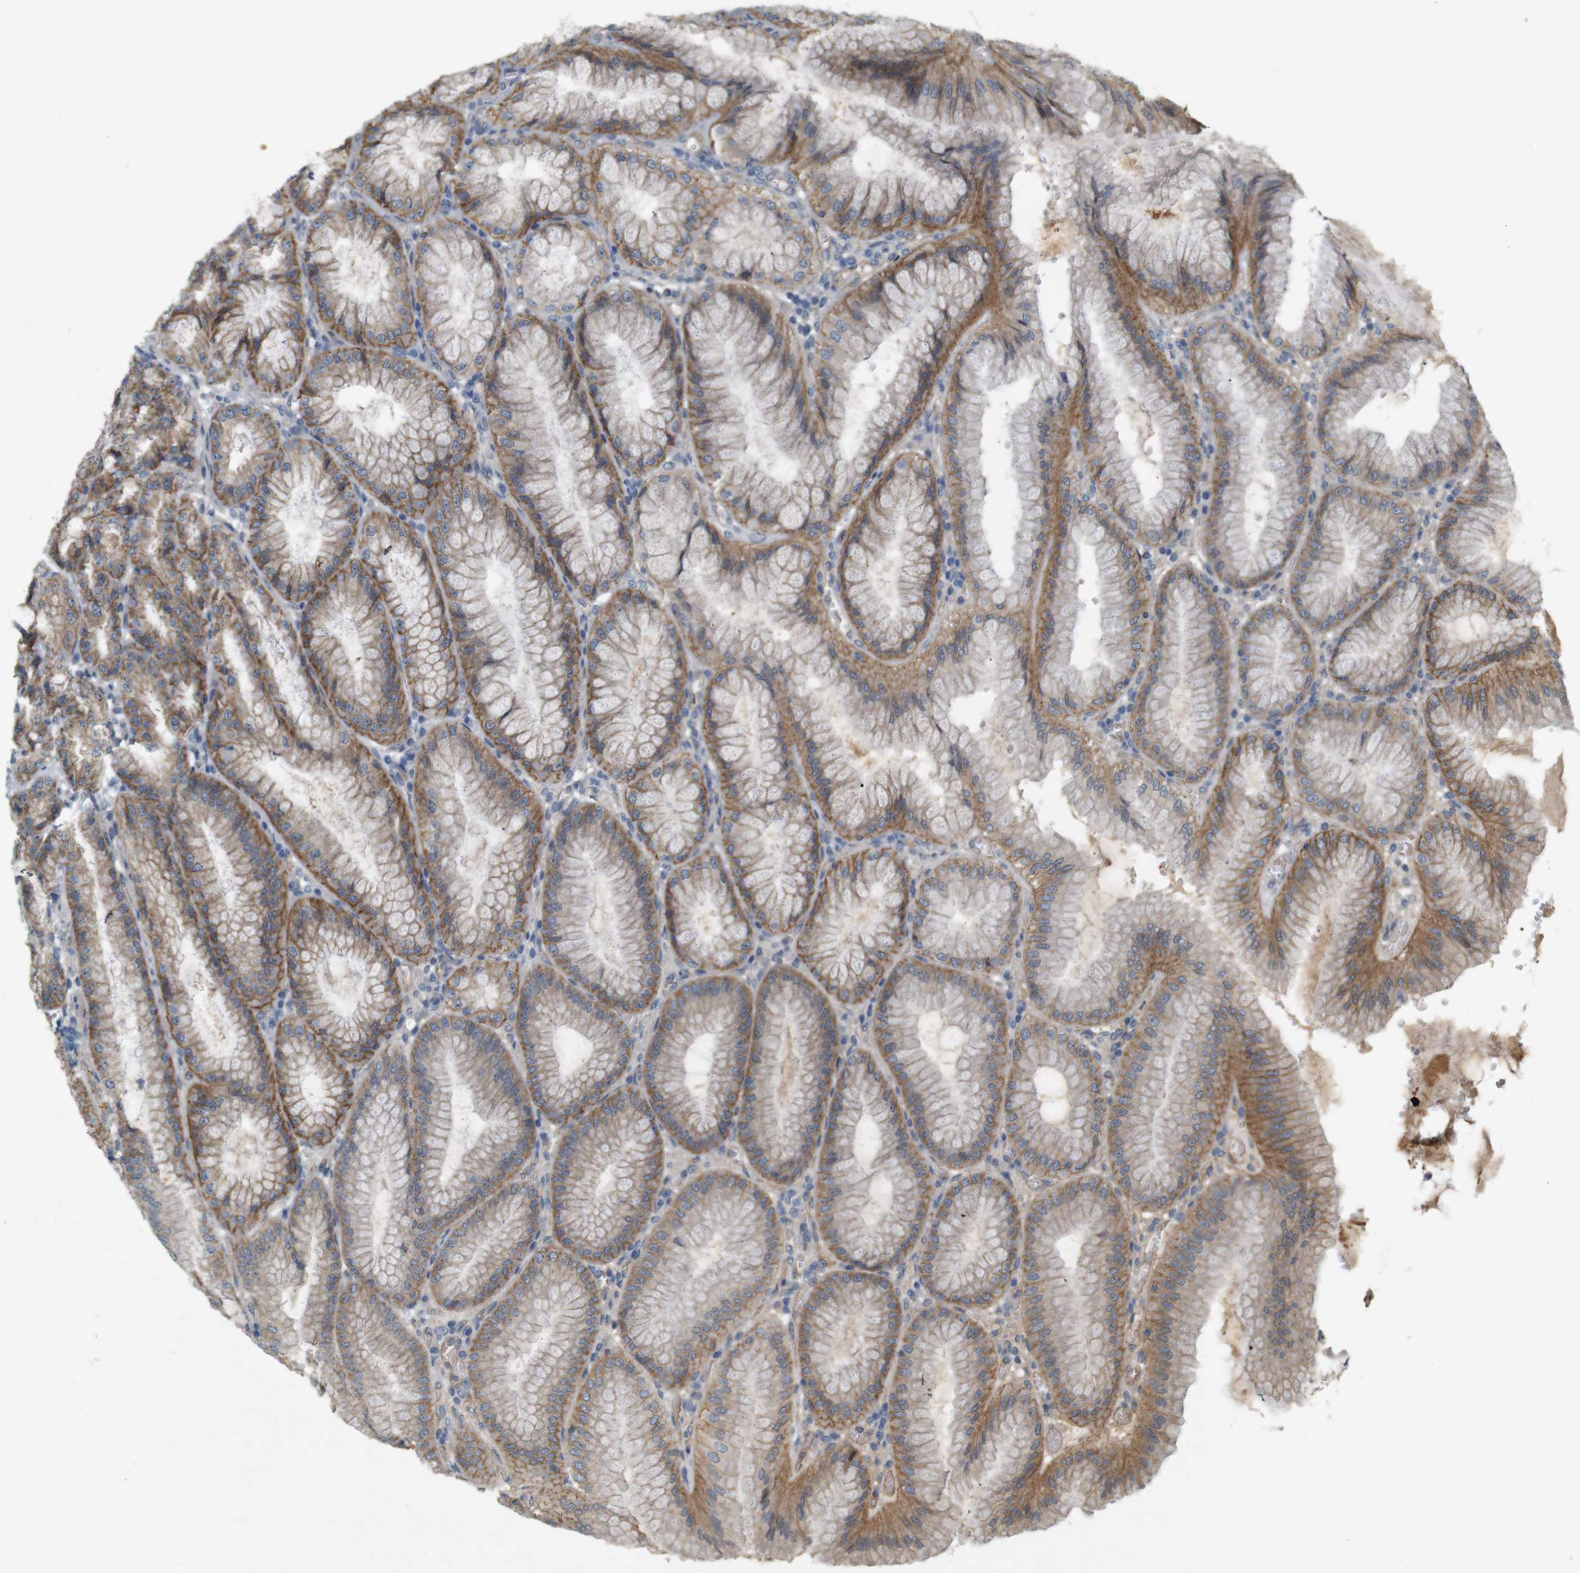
{"staining": {"intensity": "moderate", "quantity": ">75%", "location": "cytoplasmic/membranous"}, "tissue": "stomach", "cell_type": "Glandular cells", "image_type": "normal", "snomed": [{"axis": "morphology", "description": "Normal tissue, NOS"}, {"axis": "topography", "description": "Stomach, lower"}], "caption": "Protein staining of benign stomach displays moderate cytoplasmic/membranous positivity in about >75% of glandular cells. The staining is performed using DAB (3,3'-diaminobenzidine) brown chromogen to label protein expression. The nuclei are counter-stained blue using hematoxylin.", "gene": "PVR", "patient": {"sex": "male", "age": 71}}